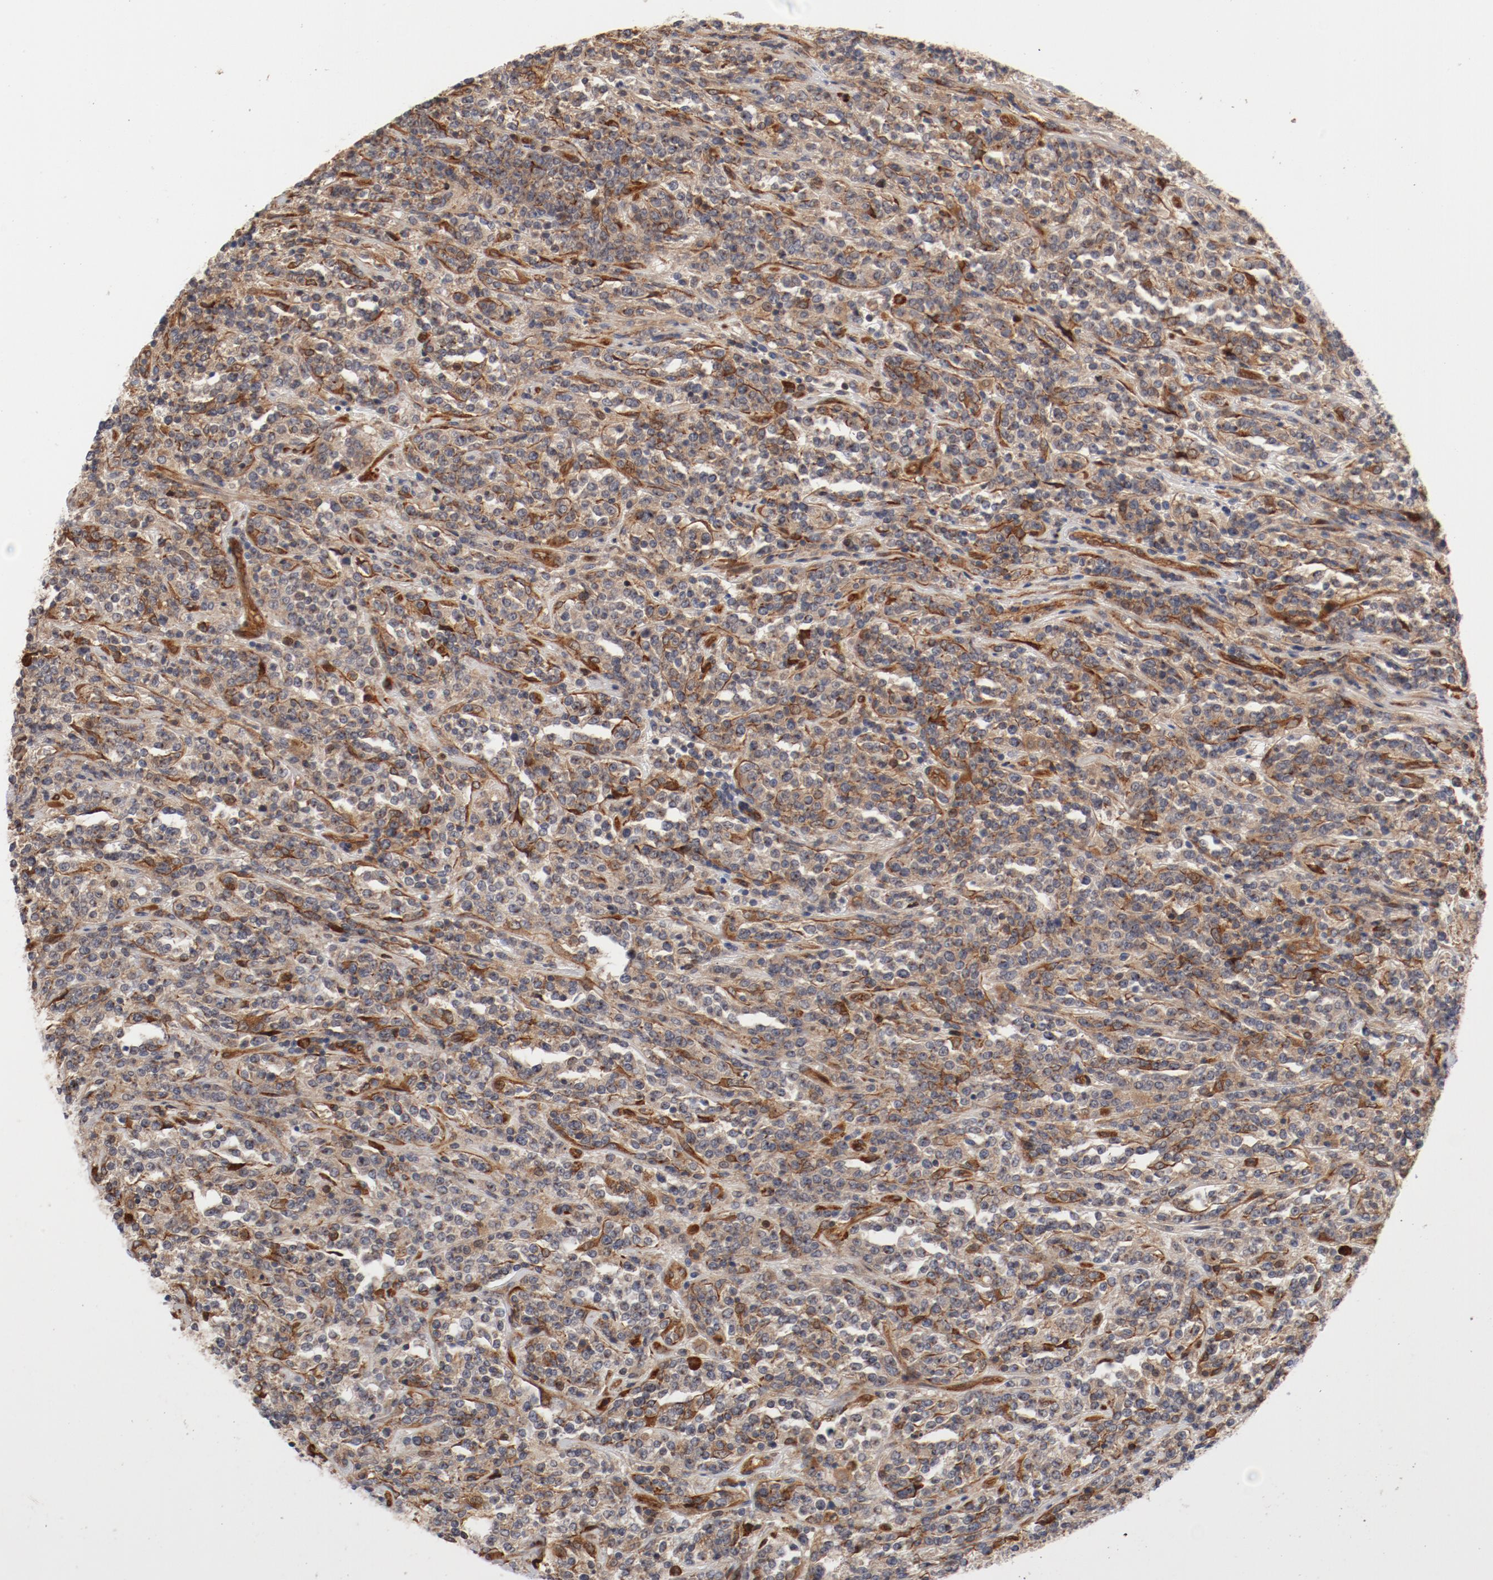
{"staining": {"intensity": "moderate", "quantity": ">75%", "location": "cytoplasmic/membranous"}, "tissue": "lymphoma", "cell_type": "Tumor cells", "image_type": "cancer", "snomed": [{"axis": "morphology", "description": "Malignant lymphoma, non-Hodgkin's type, High grade"}, {"axis": "topography", "description": "Soft tissue"}], "caption": "The histopathology image reveals a brown stain indicating the presence of a protein in the cytoplasmic/membranous of tumor cells in lymphoma. (IHC, brightfield microscopy, high magnification).", "gene": "PITPNM2", "patient": {"sex": "male", "age": 18}}